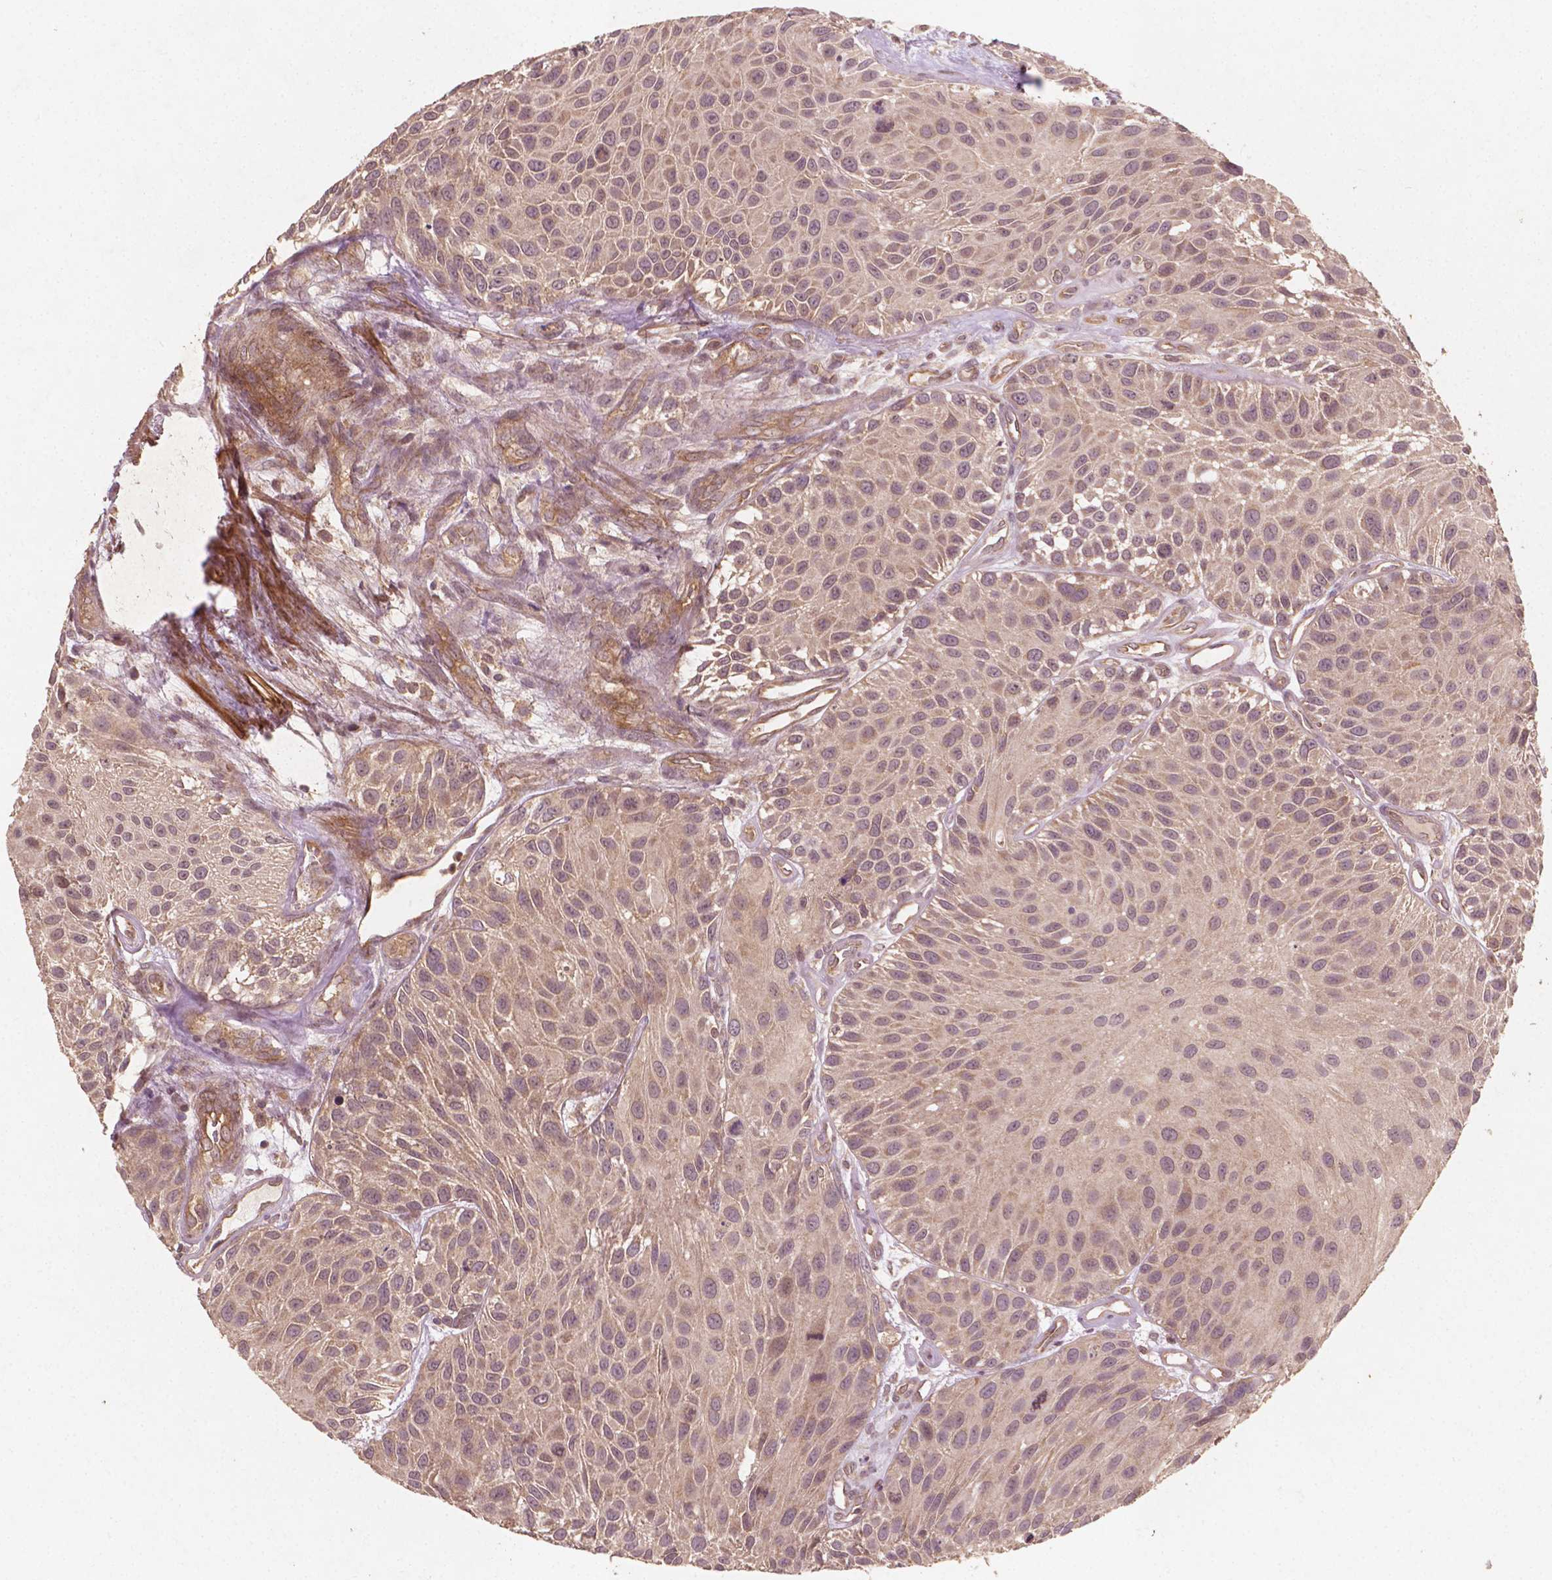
{"staining": {"intensity": "weak", "quantity": ">75%", "location": "cytoplasmic/membranous"}, "tissue": "urothelial cancer", "cell_type": "Tumor cells", "image_type": "cancer", "snomed": [{"axis": "morphology", "description": "Urothelial carcinoma, Low grade"}, {"axis": "topography", "description": "Urinary bladder"}], "caption": "An immunohistochemistry (IHC) histopathology image of tumor tissue is shown. Protein staining in brown highlights weak cytoplasmic/membranous positivity in urothelial cancer within tumor cells.", "gene": "CYFIP2", "patient": {"sex": "female", "age": 87}}